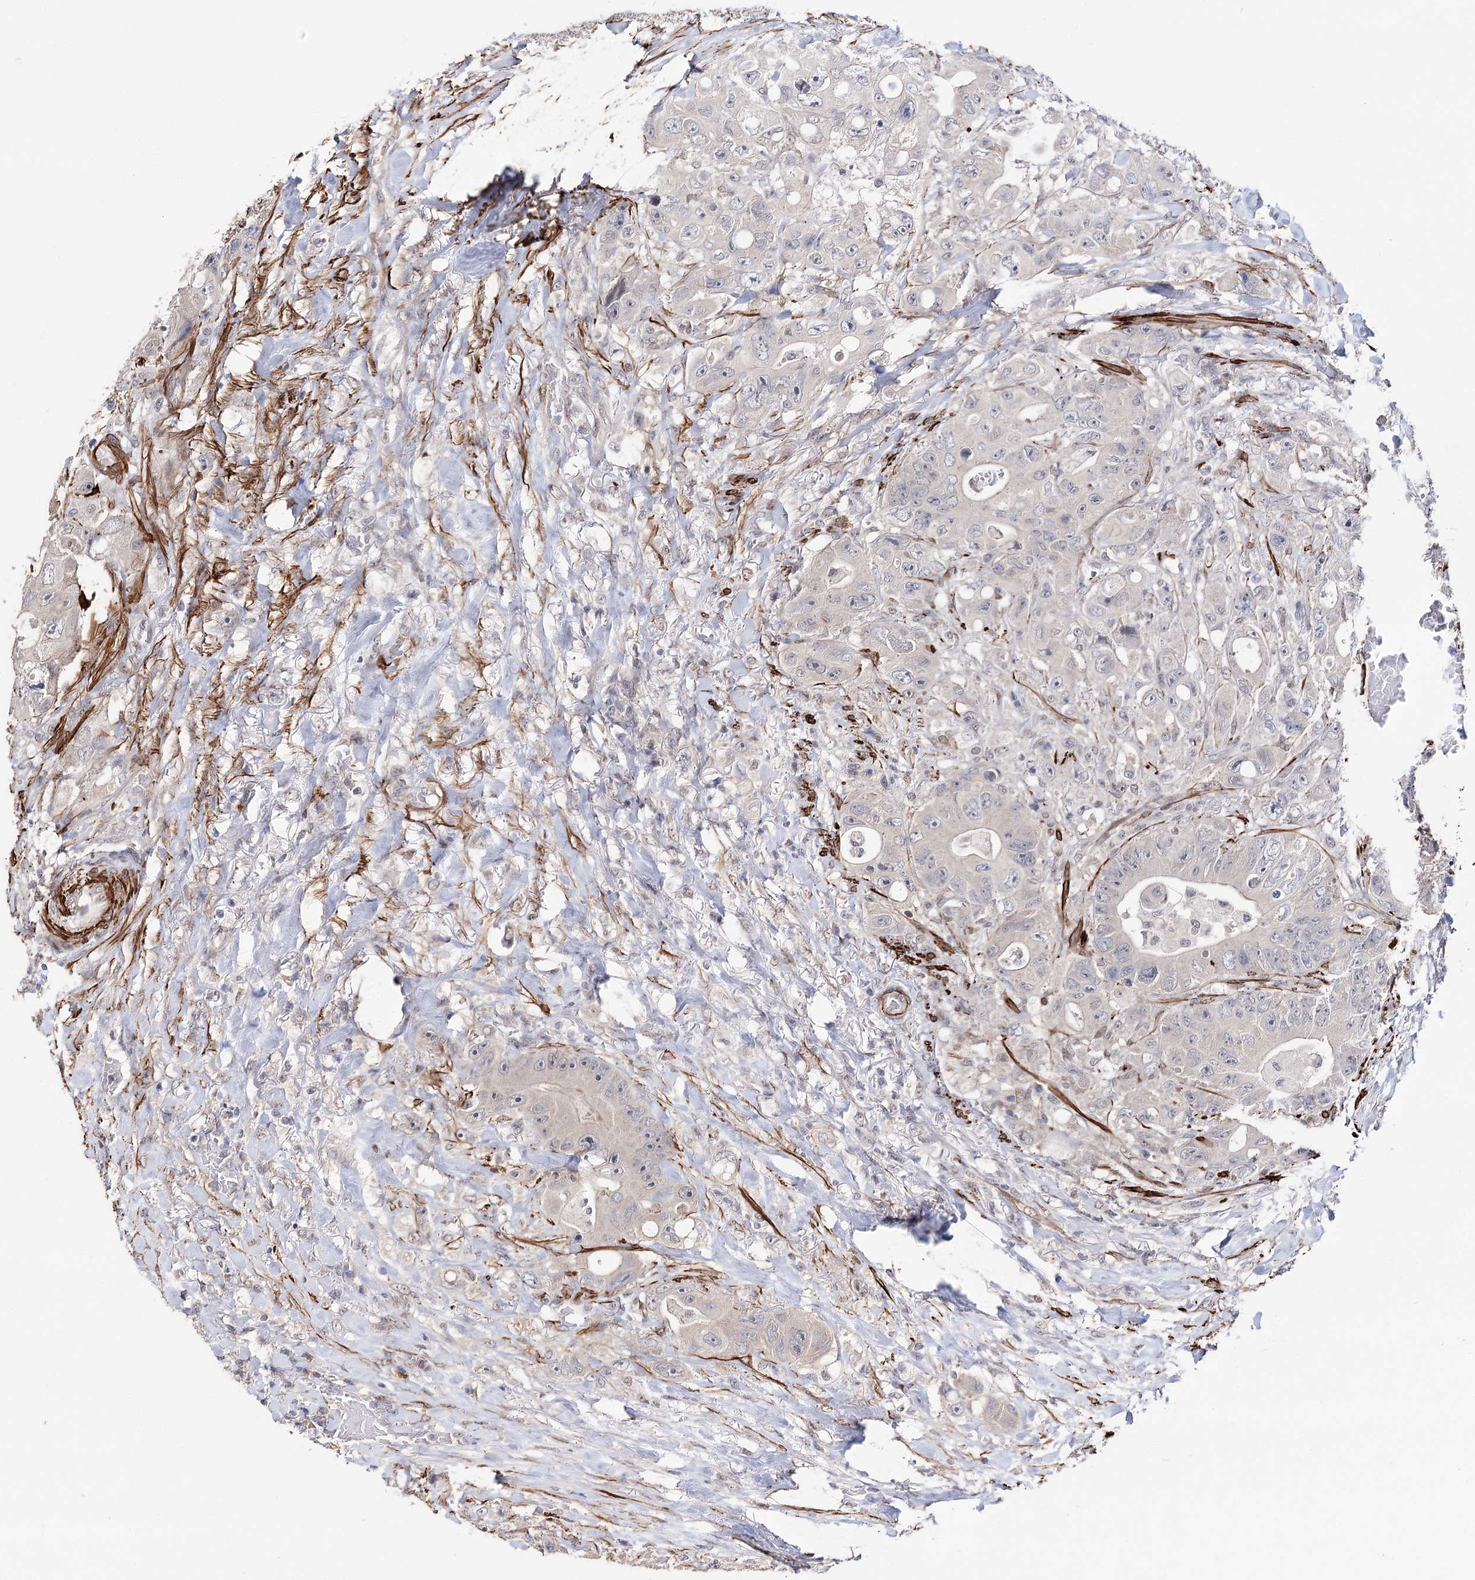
{"staining": {"intensity": "negative", "quantity": "none", "location": "none"}, "tissue": "colorectal cancer", "cell_type": "Tumor cells", "image_type": "cancer", "snomed": [{"axis": "morphology", "description": "Adenocarcinoma, NOS"}, {"axis": "topography", "description": "Colon"}], "caption": "The IHC micrograph has no significant staining in tumor cells of adenocarcinoma (colorectal) tissue.", "gene": "CFAP46", "patient": {"sex": "female", "age": 46}}